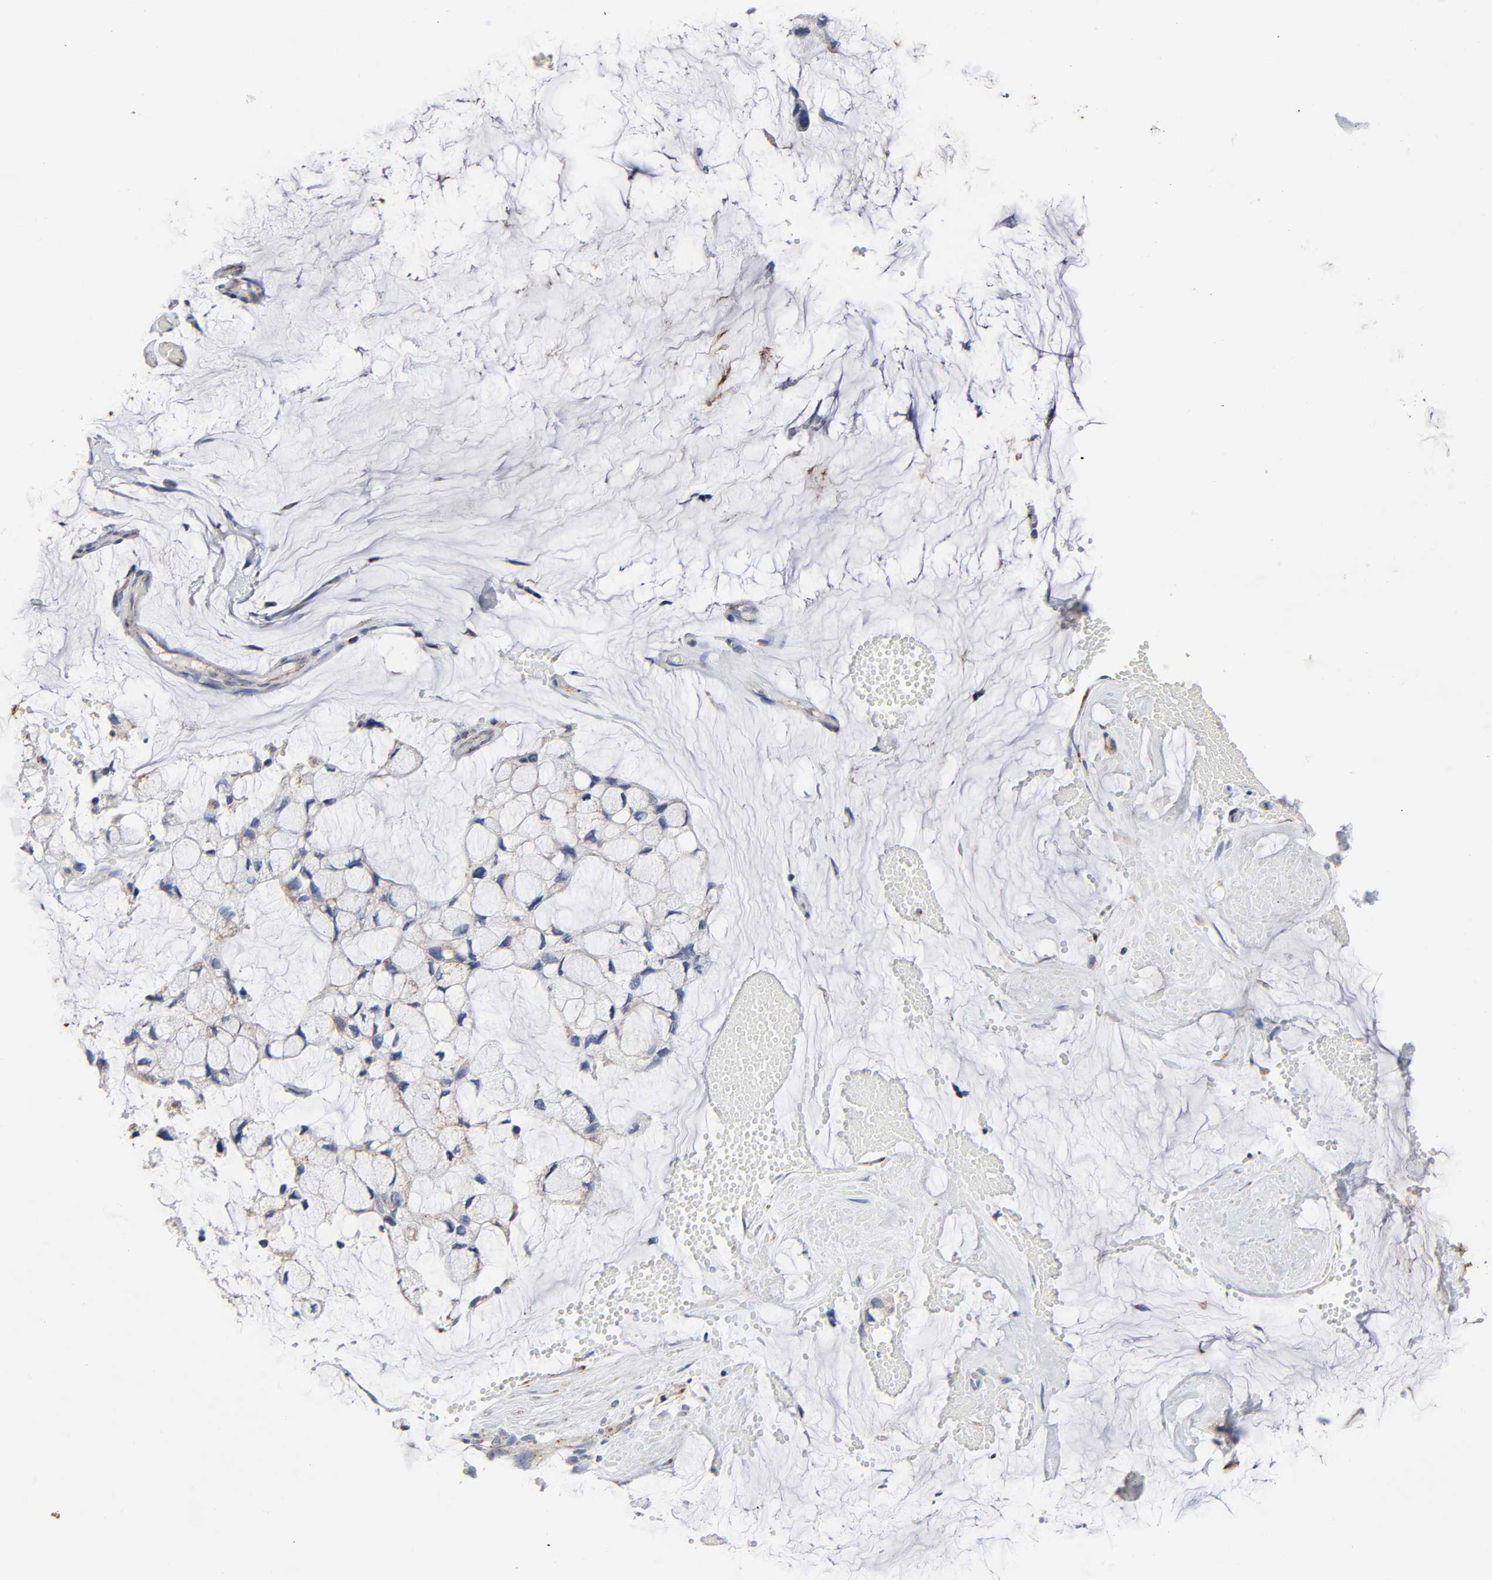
{"staining": {"intensity": "moderate", "quantity": ">75%", "location": "cytoplasmic/membranous"}, "tissue": "ovarian cancer", "cell_type": "Tumor cells", "image_type": "cancer", "snomed": [{"axis": "morphology", "description": "Cystadenocarcinoma, mucinous, NOS"}, {"axis": "topography", "description": "Ovary"}], "caption": "A medium amount of moderate cytoplasmic/membranous positivity is appreciated in about >75% of tumor cells in ovarian cancer (mucinous cystadenocarcinoma) tissue.", "gene": "AOPEP", "patient": {"sex": "female", "age": 39}}